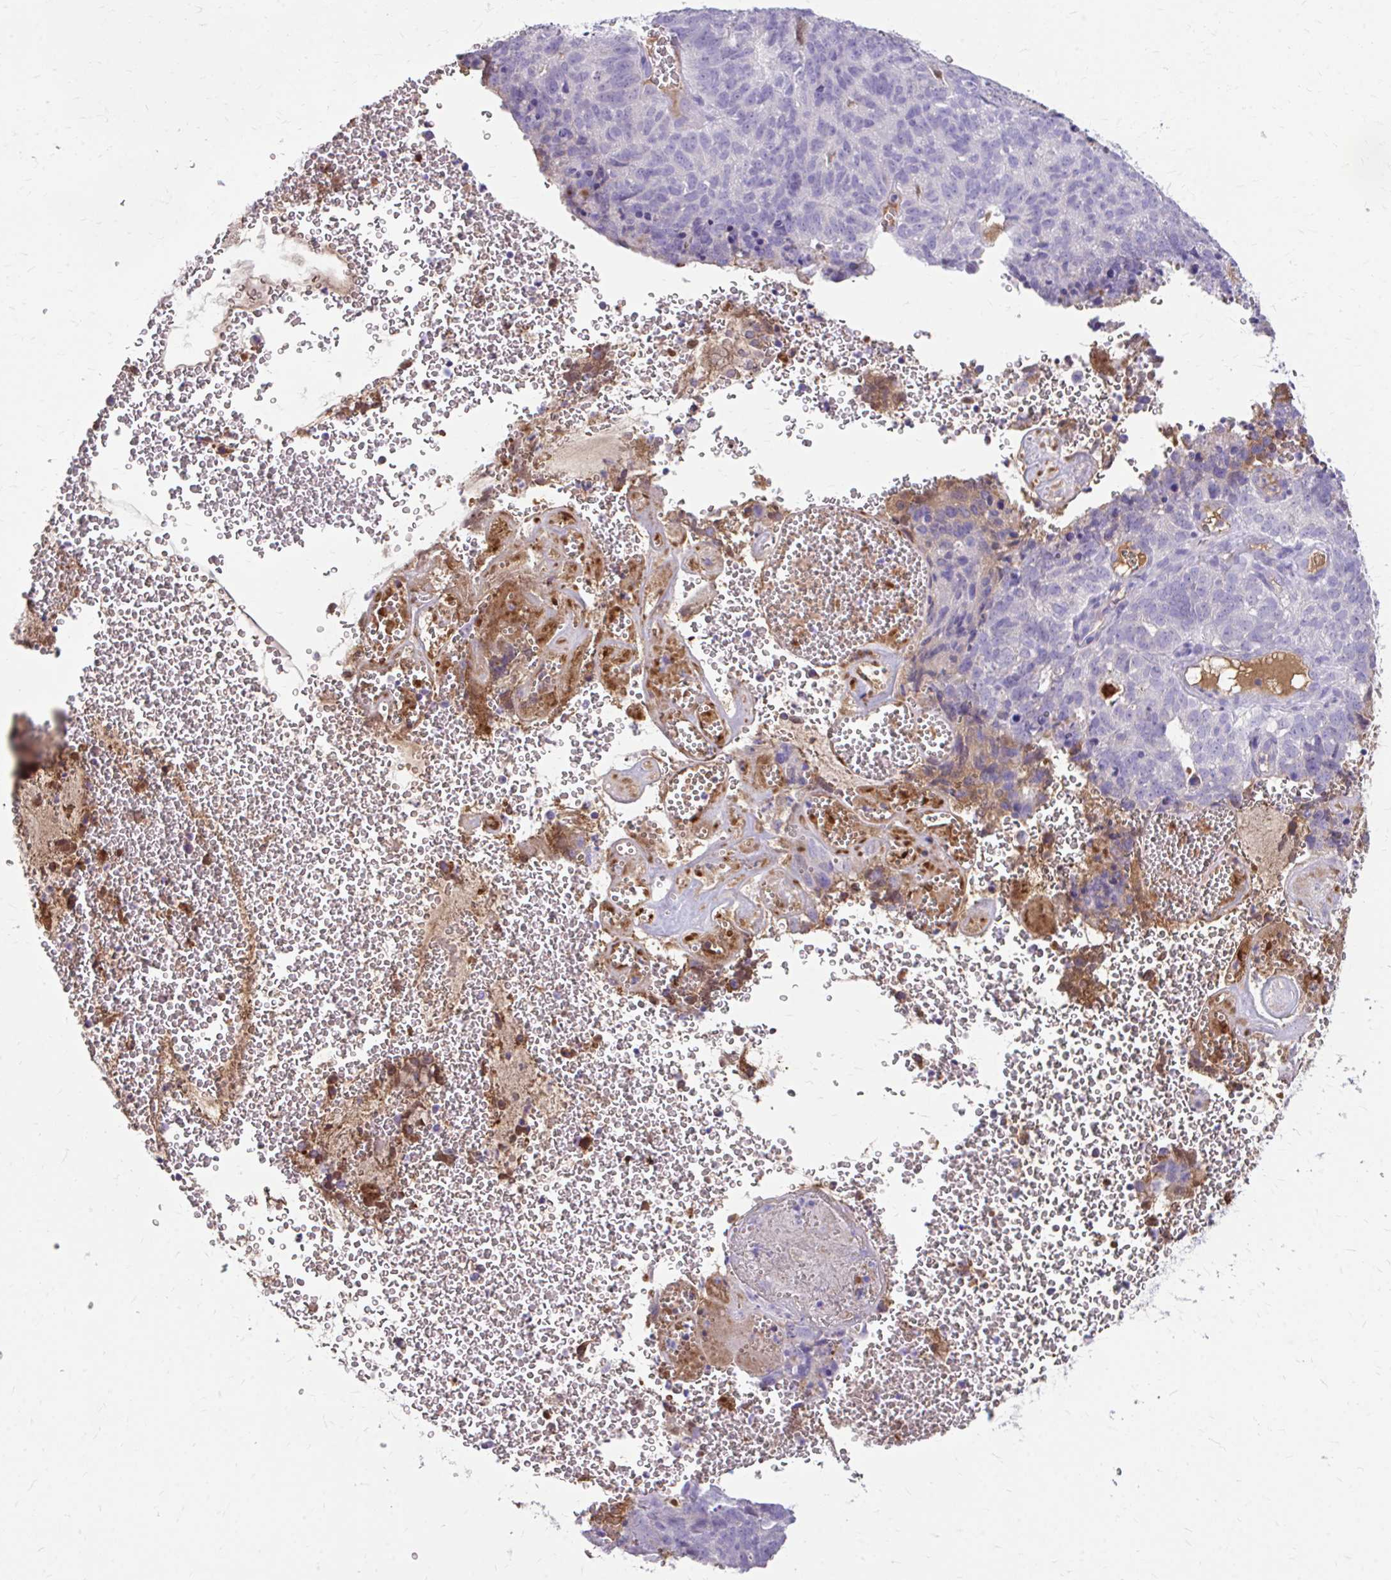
{"staining": {"intensity": "negative", "quantity": "none", "location": "none"}, "tissue": "cervical cancer", "cell_type": "Tumor cells", "image_type": "cancer", "snomed": [{"axis": "morphology", "description": "Adenocarcinoma, NOS"}, {"axis": "topography", "description": "Cervix"}], "caption": "Tumor cells show no significant protein positivity in cervical cancer (adenocarcinoma). Nuclei are stained in blue.", "gene": "CFH", "patient": {"sex": "female", "age": 38}}